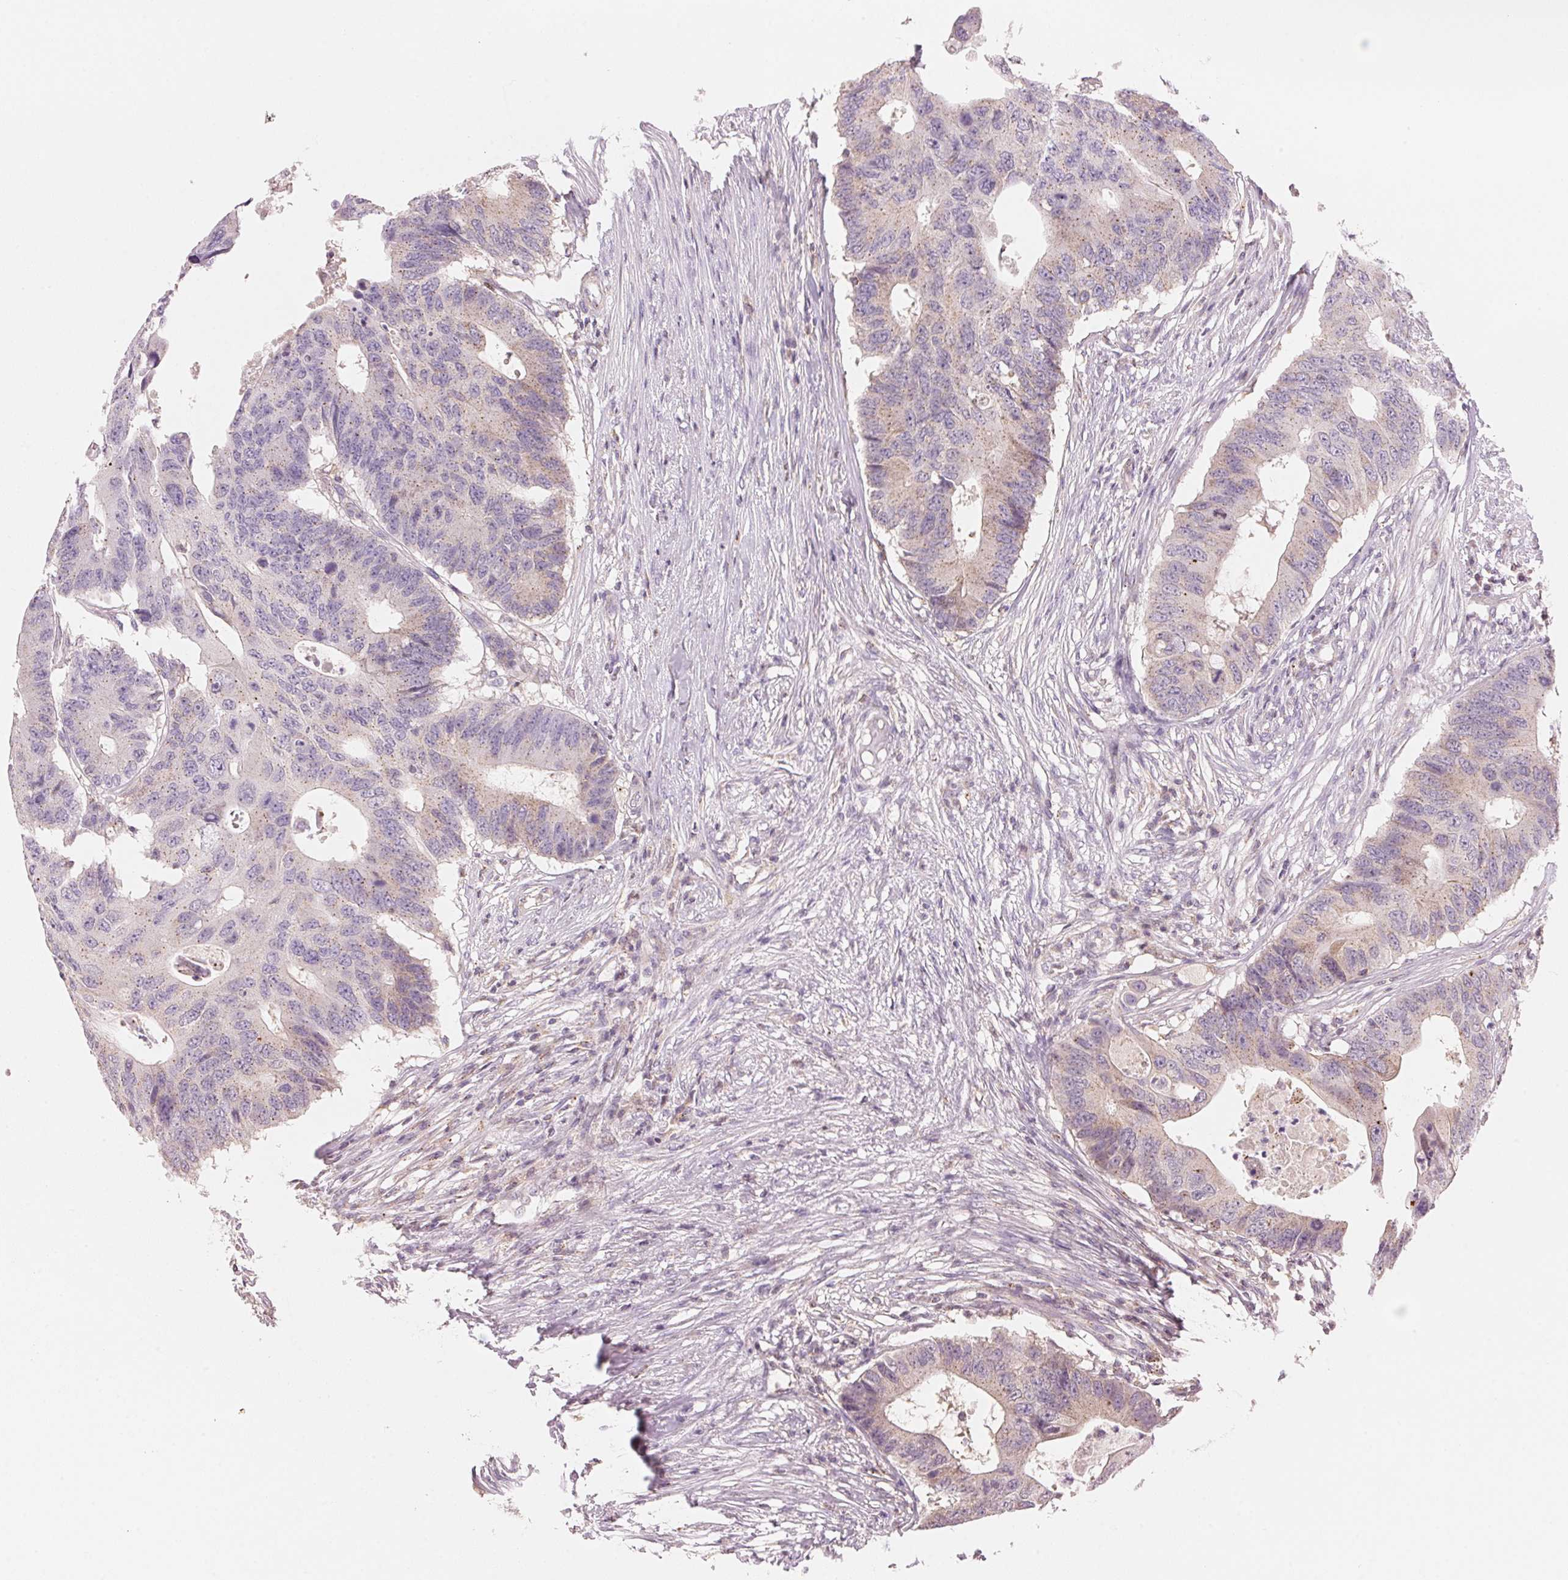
{"staining": {"intensity": "weak", "quantity": "<25%", "location": "cytoplasmic/membranous"}, "tissue": "colorectal cancer", "cell_type": "Tumor cells", "image_type": "cancer", "snomed": [{"axis": "morphology", "description": "Adenocarcinoma, NOS"}, {"axis": "topography", "description": "Colon"}], "caption": "There is no significant staining in tumor cells of colorectal cancer (adenocarcinoma).", "gene": "HOXB13", "patient": {"sex": "male", "age": 71}}